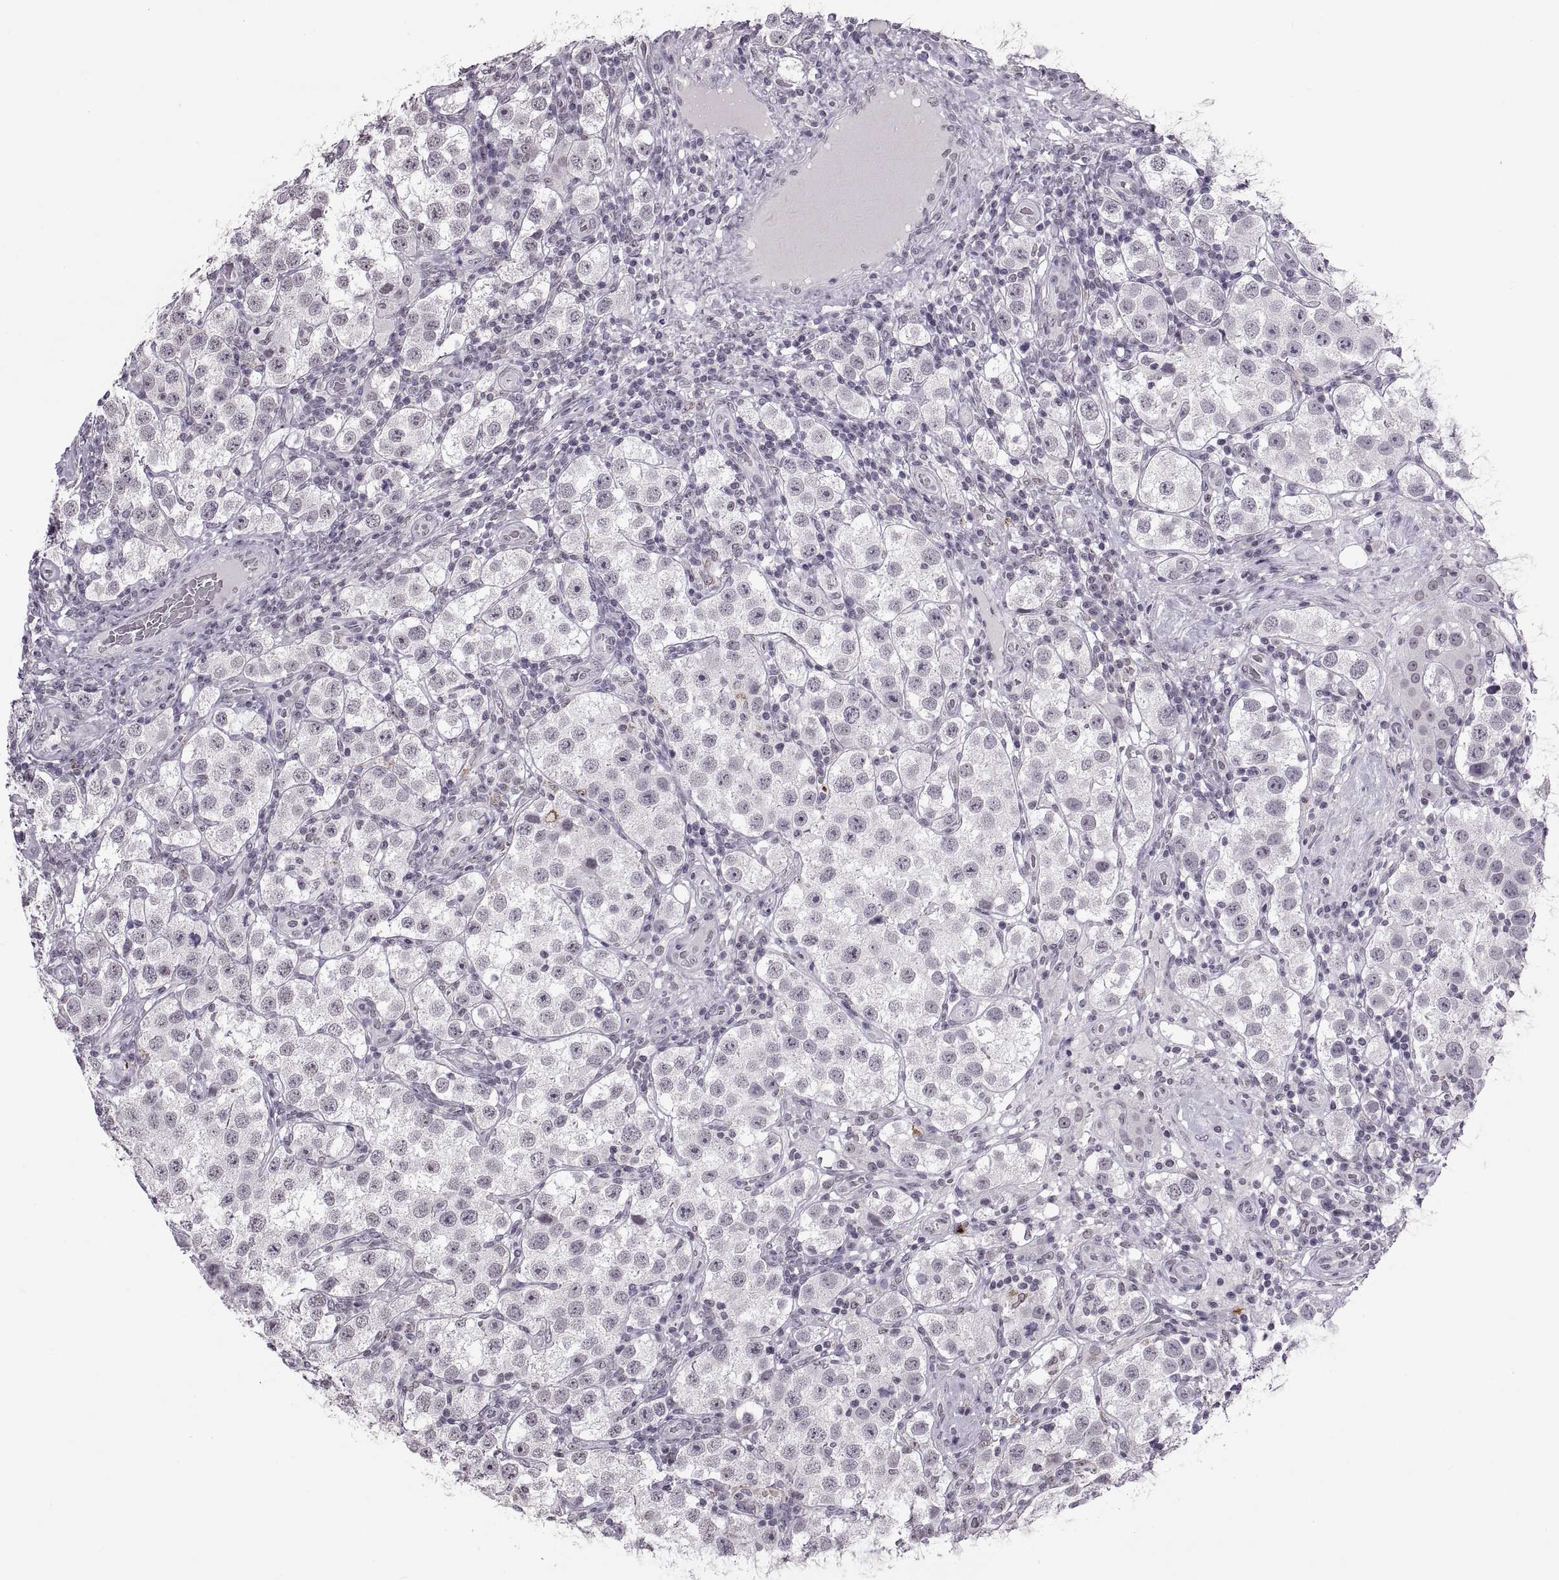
{"staining": {"intensity": "negative", "quantity": "none", "location": "none"}, "tissue": "testis cancer", "cell_type": "Tumor cells", "image_type": "cancer", "snomed": [{"axis": "morphology", "description": "Seminoma, NOS"}, {"axis": "topography", "description": "Testis"}], "caption": "This image is of testis seminoma stained with immunohistochemistry (IHC) to label a protein in brown with the nuclei are counter-stained blue. There is no expression in tumor cells.", "gene": "OTP", "patient": {"sex": "male", "age": 37}}